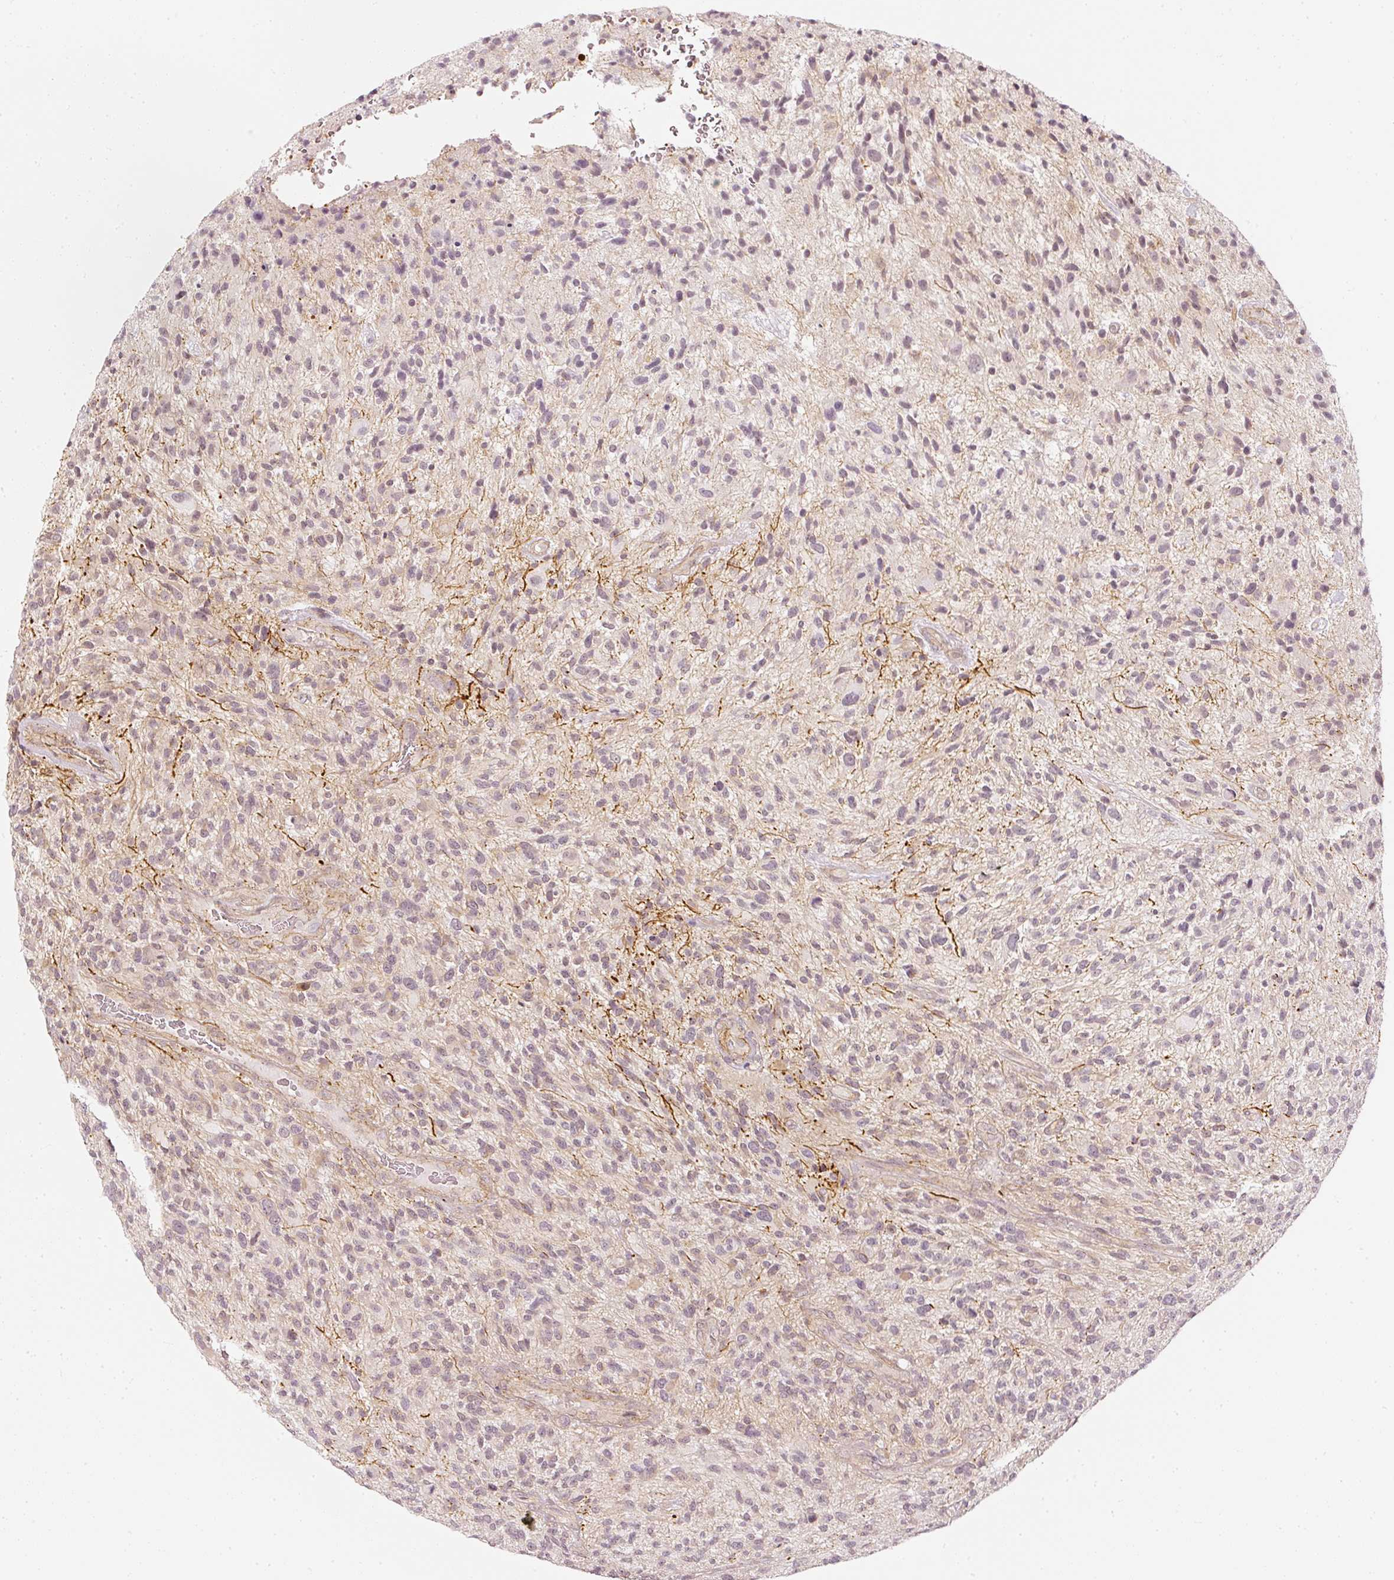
{"staining": {"intensity": "negative", "quantity": "none", "location": "none"}, "tissue": "glioma", "cell_type": "Tumor cells", "image_type": "cancer", "snomed": [{"axis": "morphology", "description": "Glioma, malignant, High grade"}, {"axis": "topography", "description": "Brain"}], "caption": "IHC histopathology image of glioma stained for a protein (brown), which demonstrates no expression in tumor cells.", "gene": "DRD2", "patient": {"sex": "male", "age": 47}}